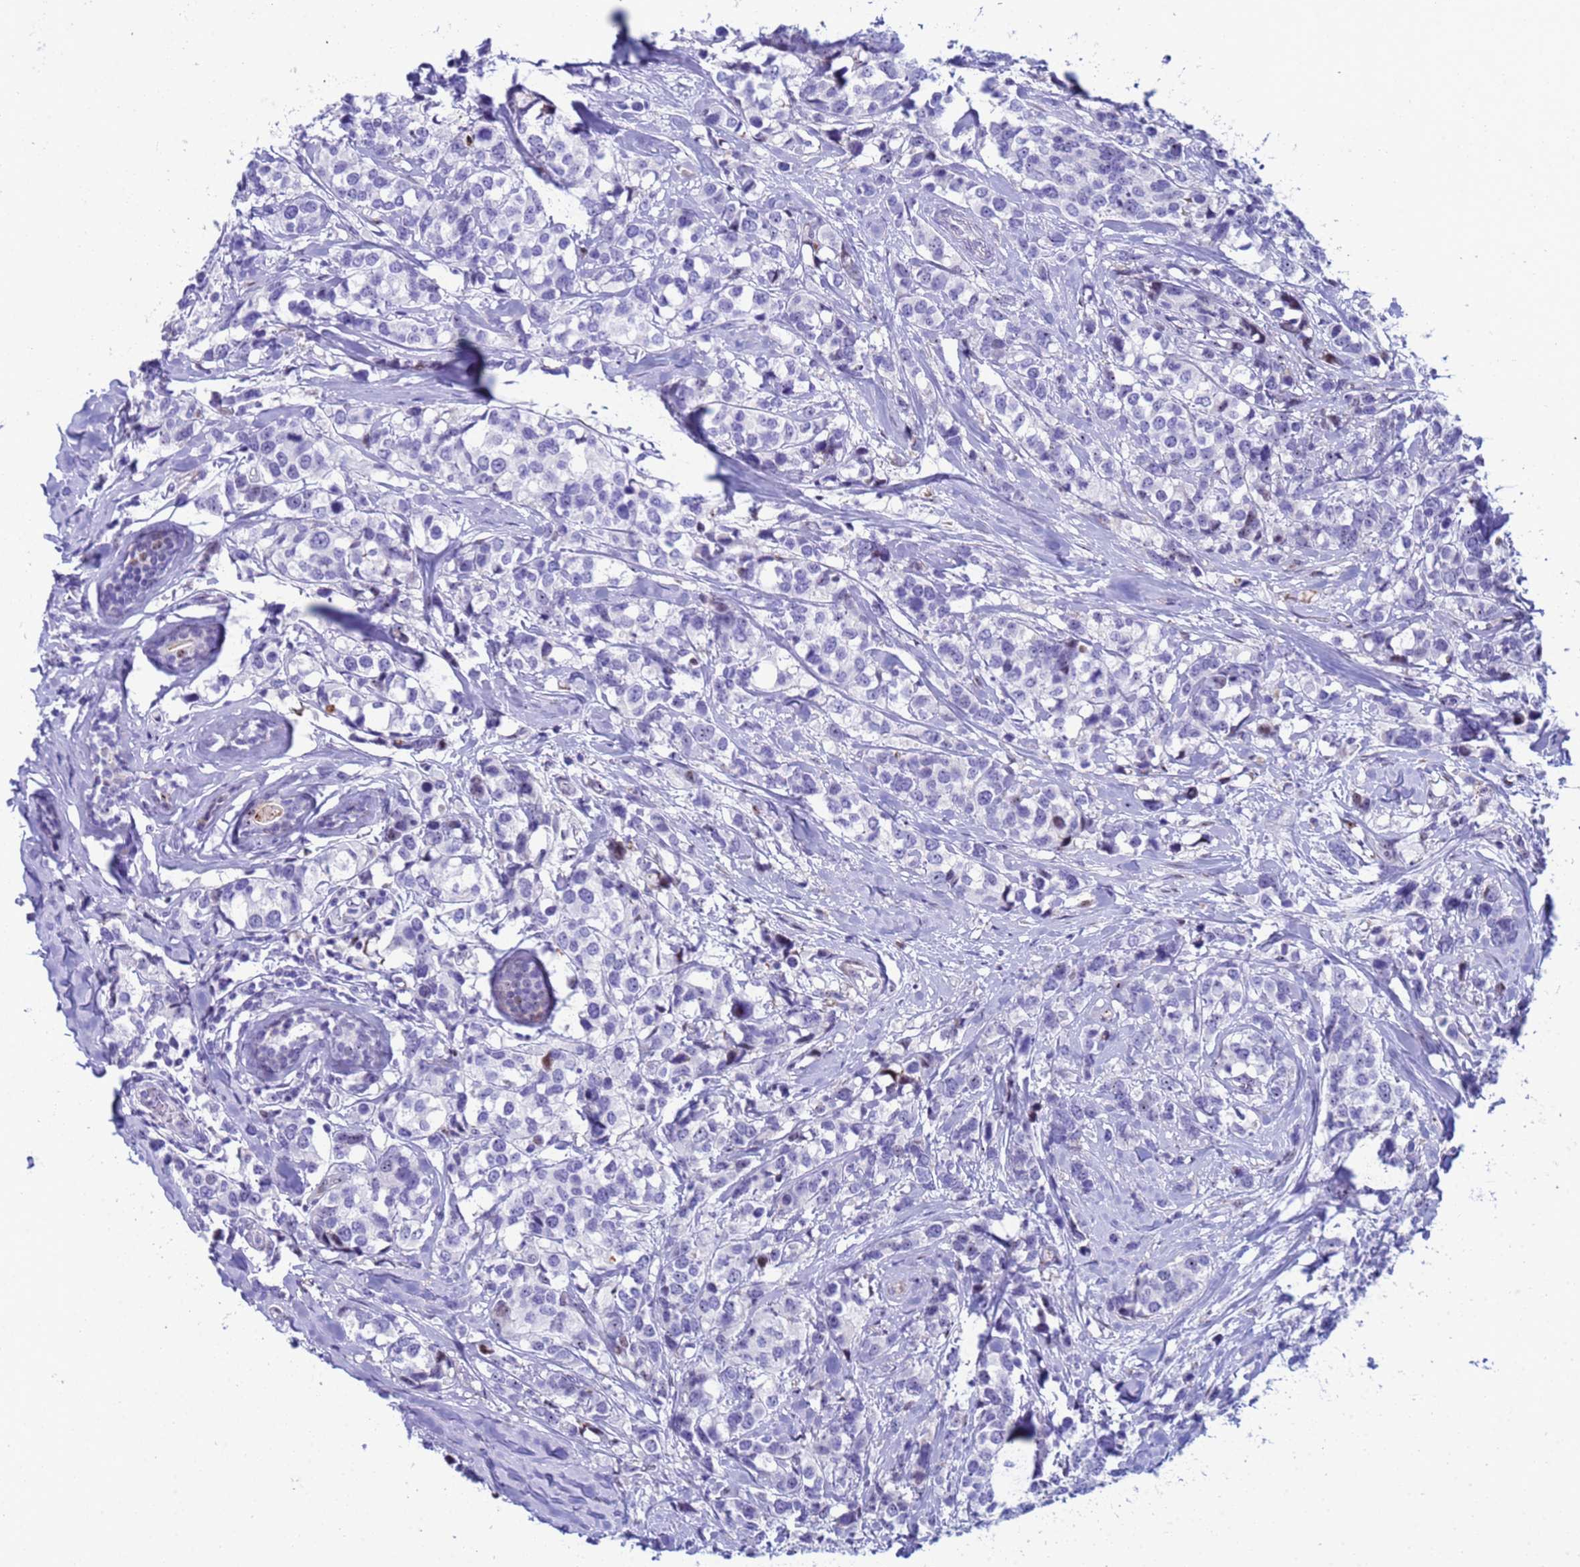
{"staining": {"intensity": "negative", "quantity": "none", "location": "none"}, "tissue": "breast cancer", "cell_type": "Tumor cells", "image_type": "cancer", "snomed": [{"axis": "morphology", "description": "Lobular carcinoma"}, {"axis": "topography", "description": "Breast"}], "caption": "Tumor cells show no significant expression in breast cancer (lobular carcinoma).", "gene": "POP5", "patient": {"sex": "female", "age": 59}}